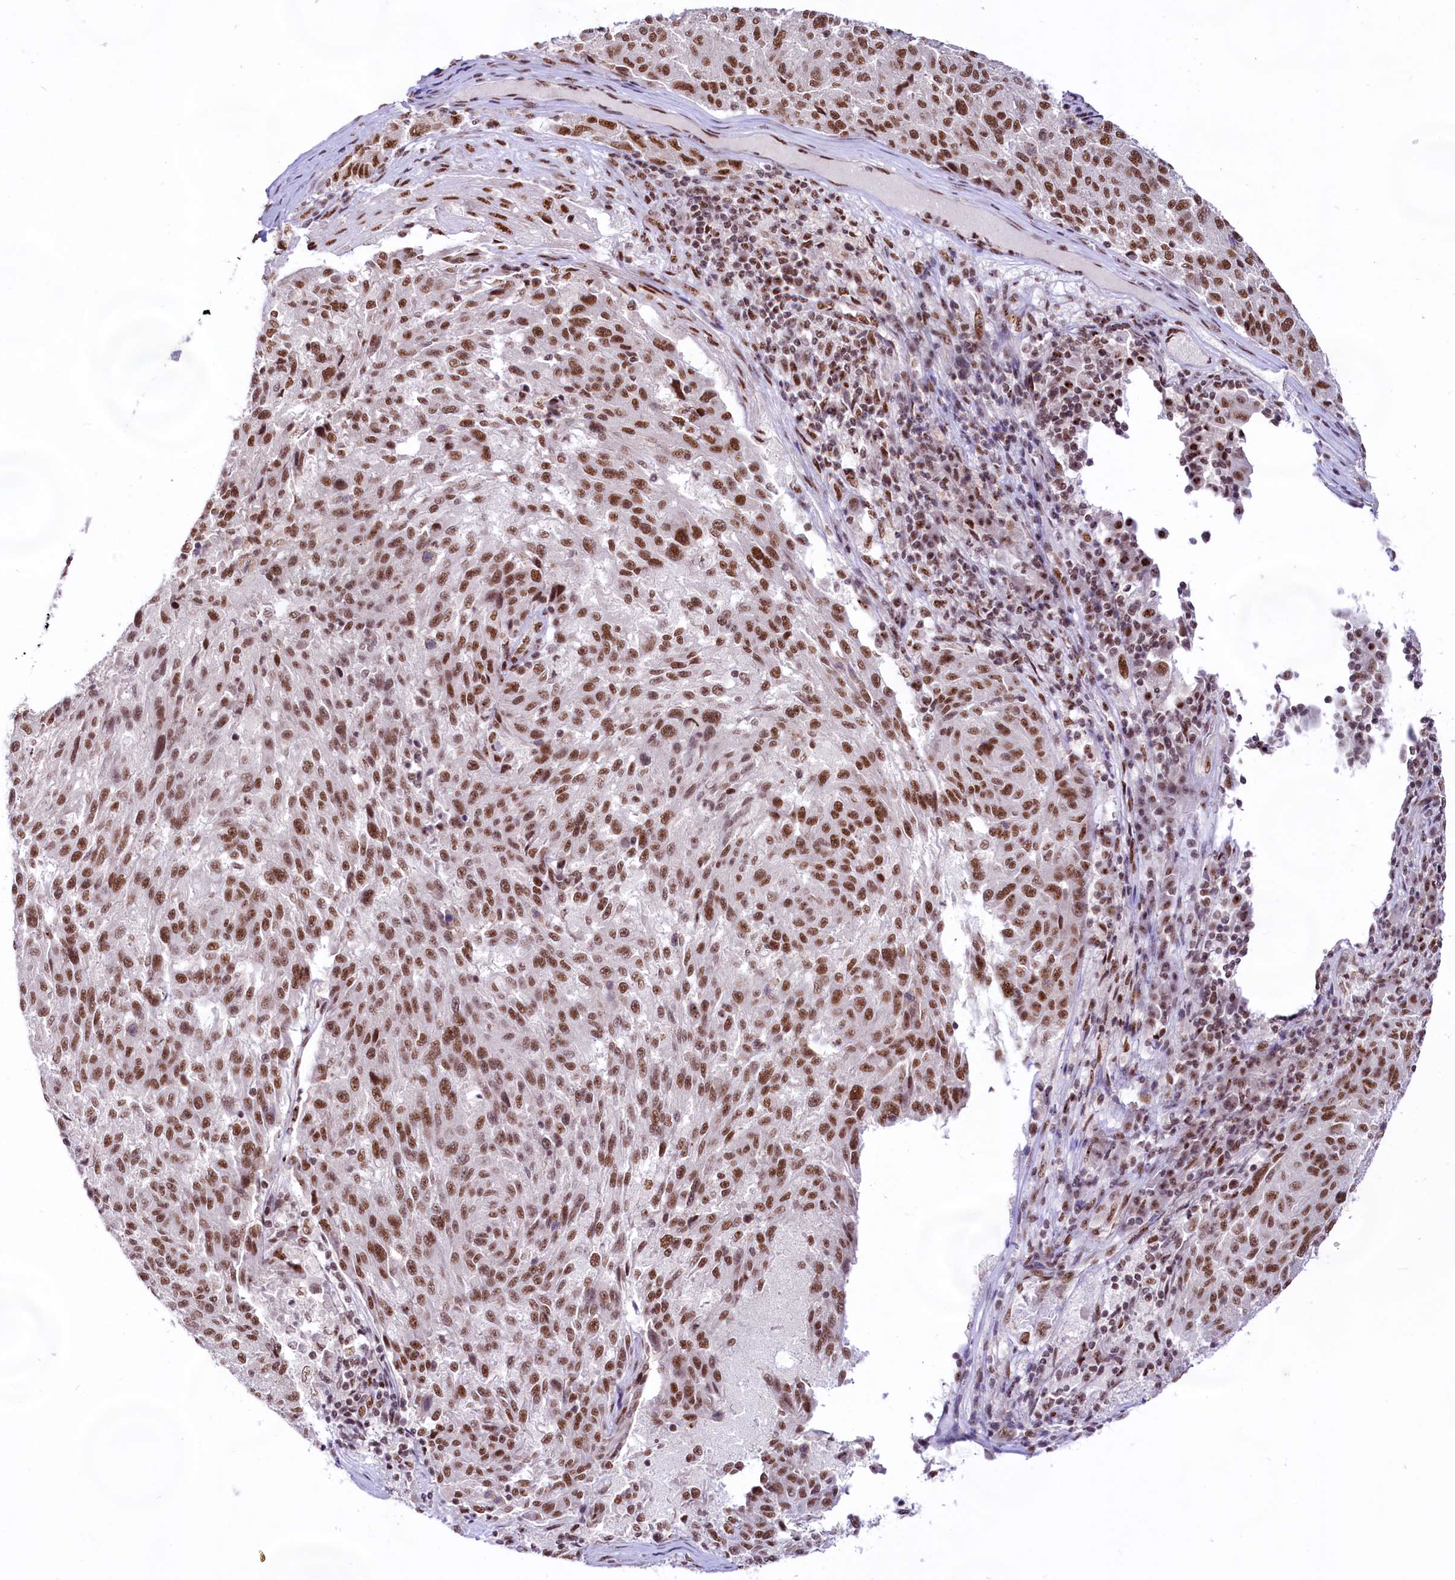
{"staining": {"intensity": "moderate", "quantity": ">75%", "location": "nuclear"}, "tissue": "melanoma", "cell_type": "Tumor cells", "image_type": "cancer", "snomed": [{"axis": "morphology", "description": "Malignant melanoma, NOS"}, {"axis": "topography", "description": "Skin"}], "caption": "Moderate nuclear positivity is present in about >75% of tumor cells in melanoma. Nuclei are stained in blue.", "gene": "HIRA", "patient": {"sex": "male", "age": 53}}